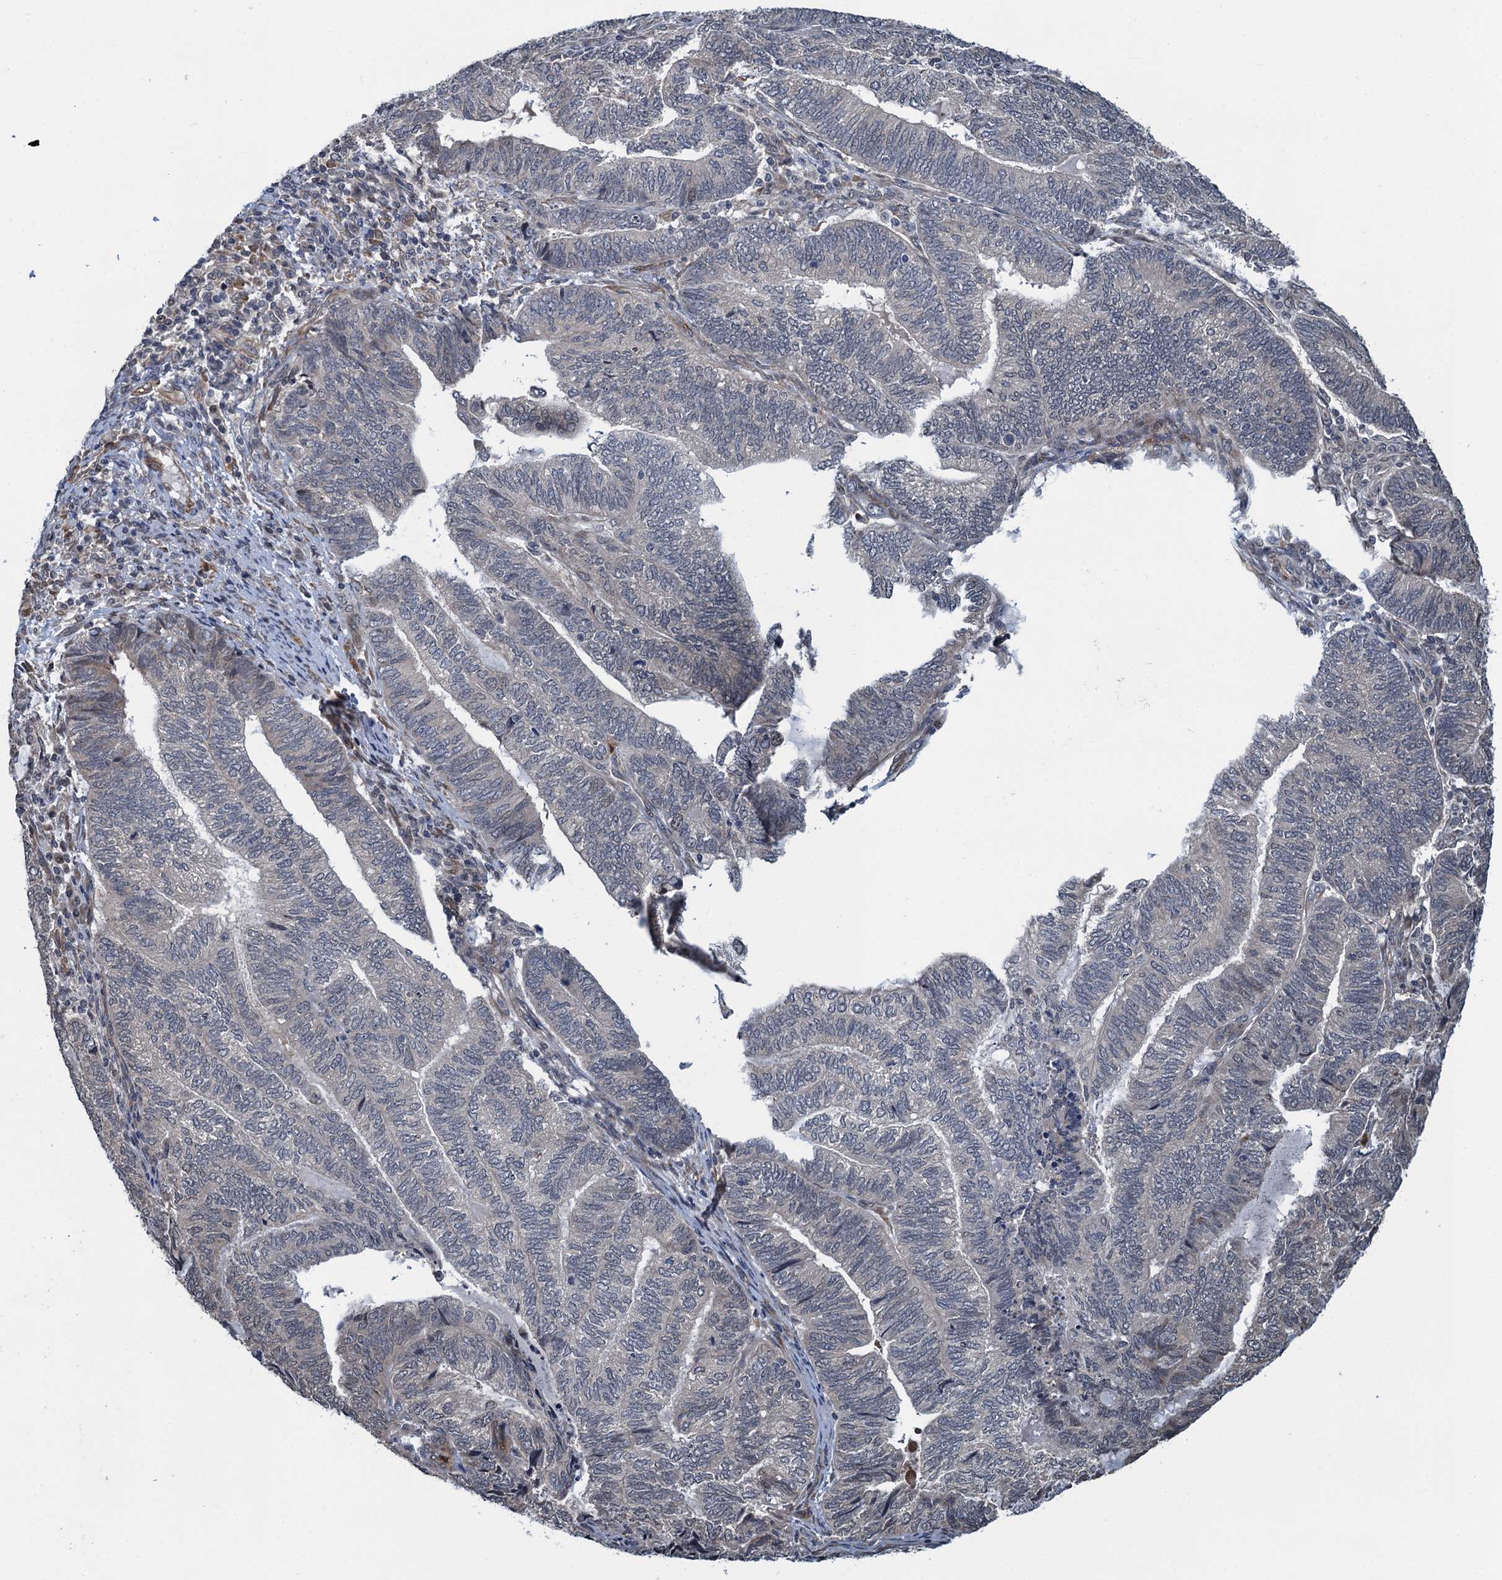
{"staining": {"intensity": "negative", "quantity": "none", "location": "none"}, "tissue": "endometrial cancer", "cell_type": "Tumor cells", "image_type": "cancer", "snomed": [{"axis": "morphology", "description": "Adenocarcinoma, NOS"}, {"axis": "topography", "description": "Uterus"}, {"axis": "topography", "description": "Endometrium"}], "caption": "Tumor cells are negative for protein expression in human adenocarcinoma (endometrial).", "gene": "WHAMM", "patient": {"sex": "female", "age": 70}}